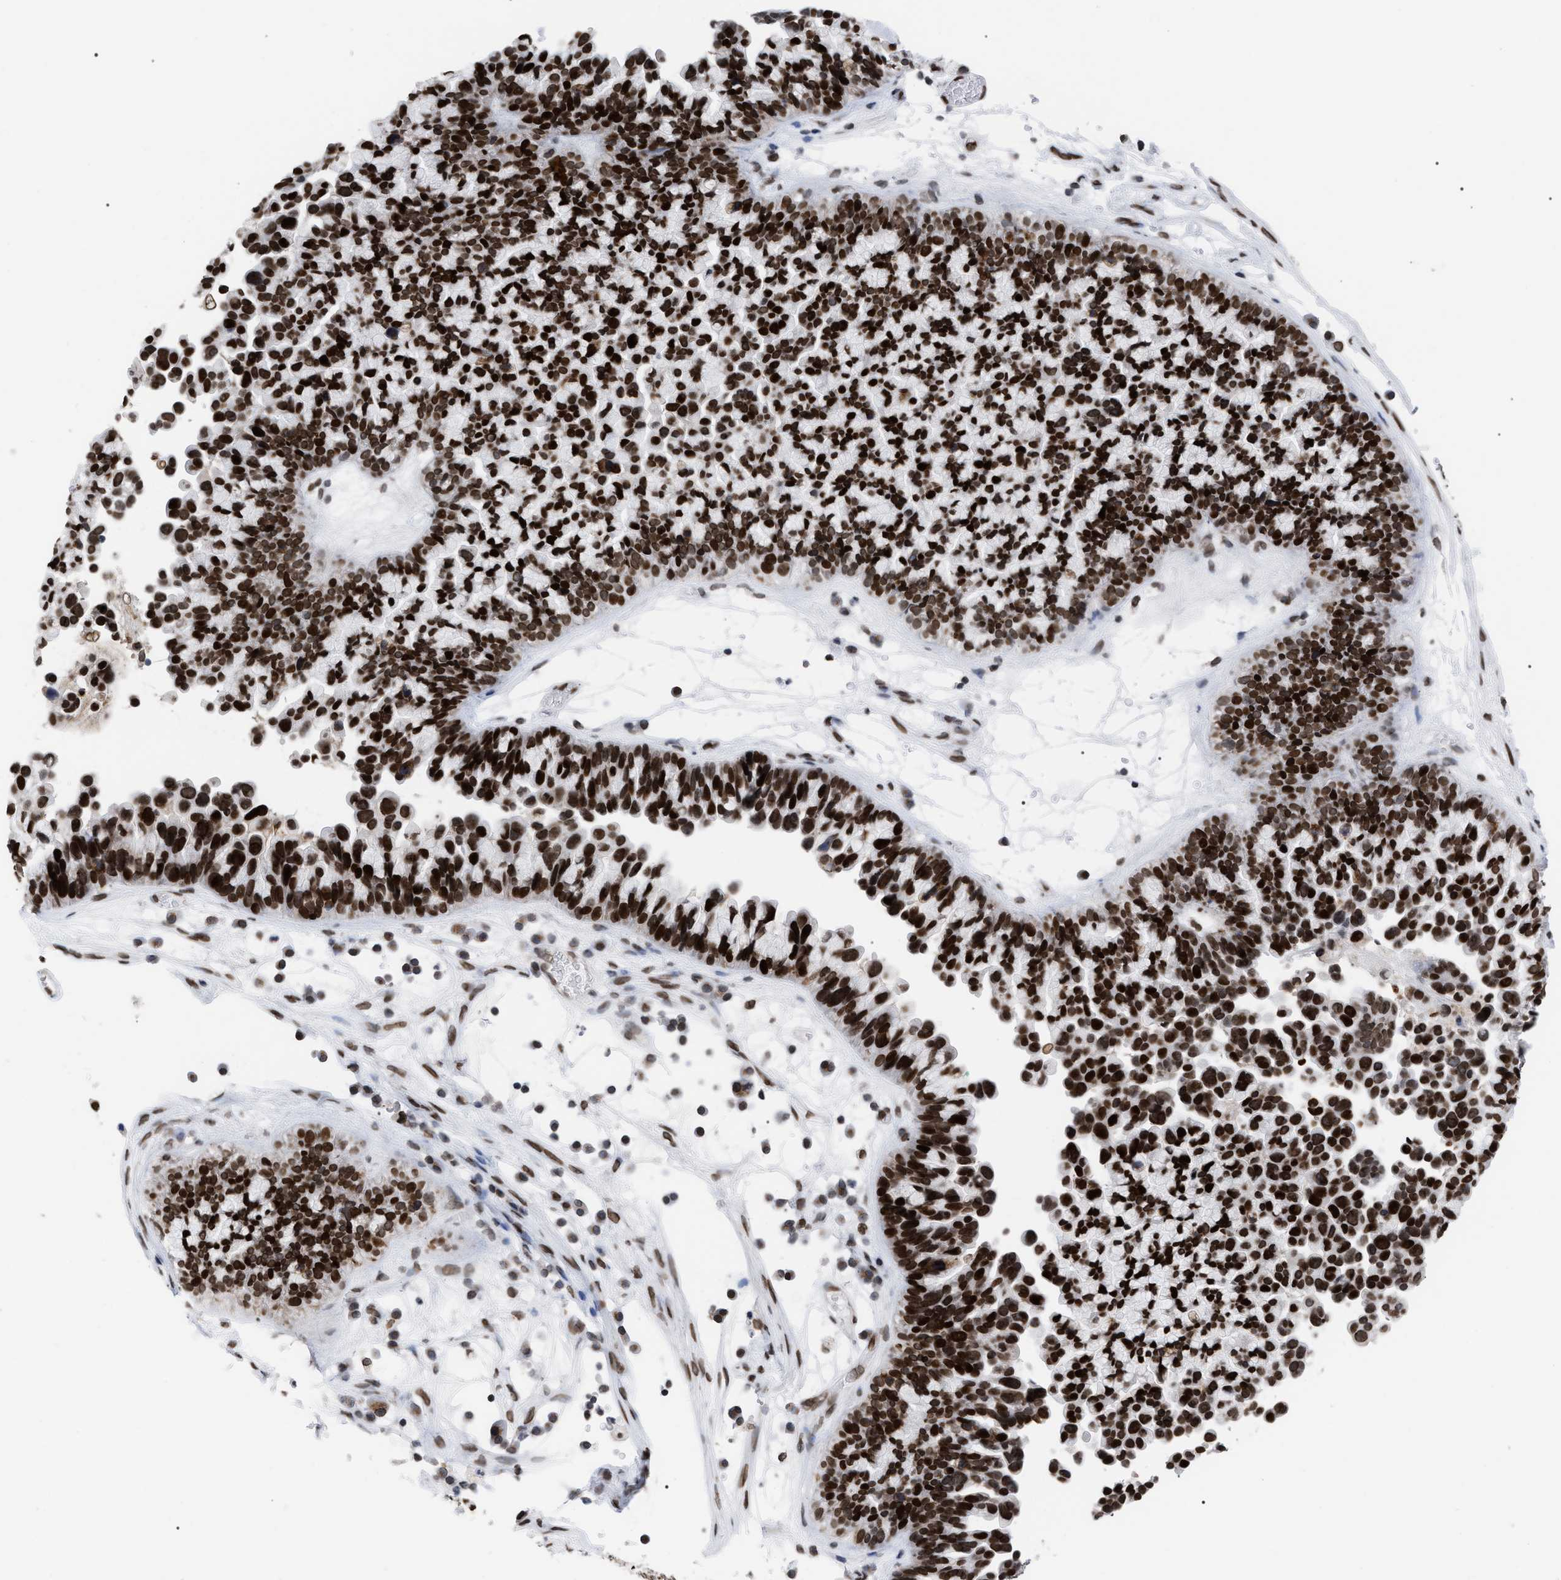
{"staining": {"intensity": "strong", "quantity": ">75%", "location": "nuclear"}, "tissue": "ovarian cancer", "cell_type": "Tumor cells", "image_type": "cancer", "snomed": [{"axis": "morphology", "description": "Cystadenocarcinoma, serous, NOS"}, {"axis": "topography", "description": "Ovary"}], "caption": "An image showing strong nuclear positivity in approximately >75% of tumor cells in ovarian cancer, as visualized by brown immunohistochemical staining.", "gene": "TPR", "patient": {"sex": "female", "age": 56}}